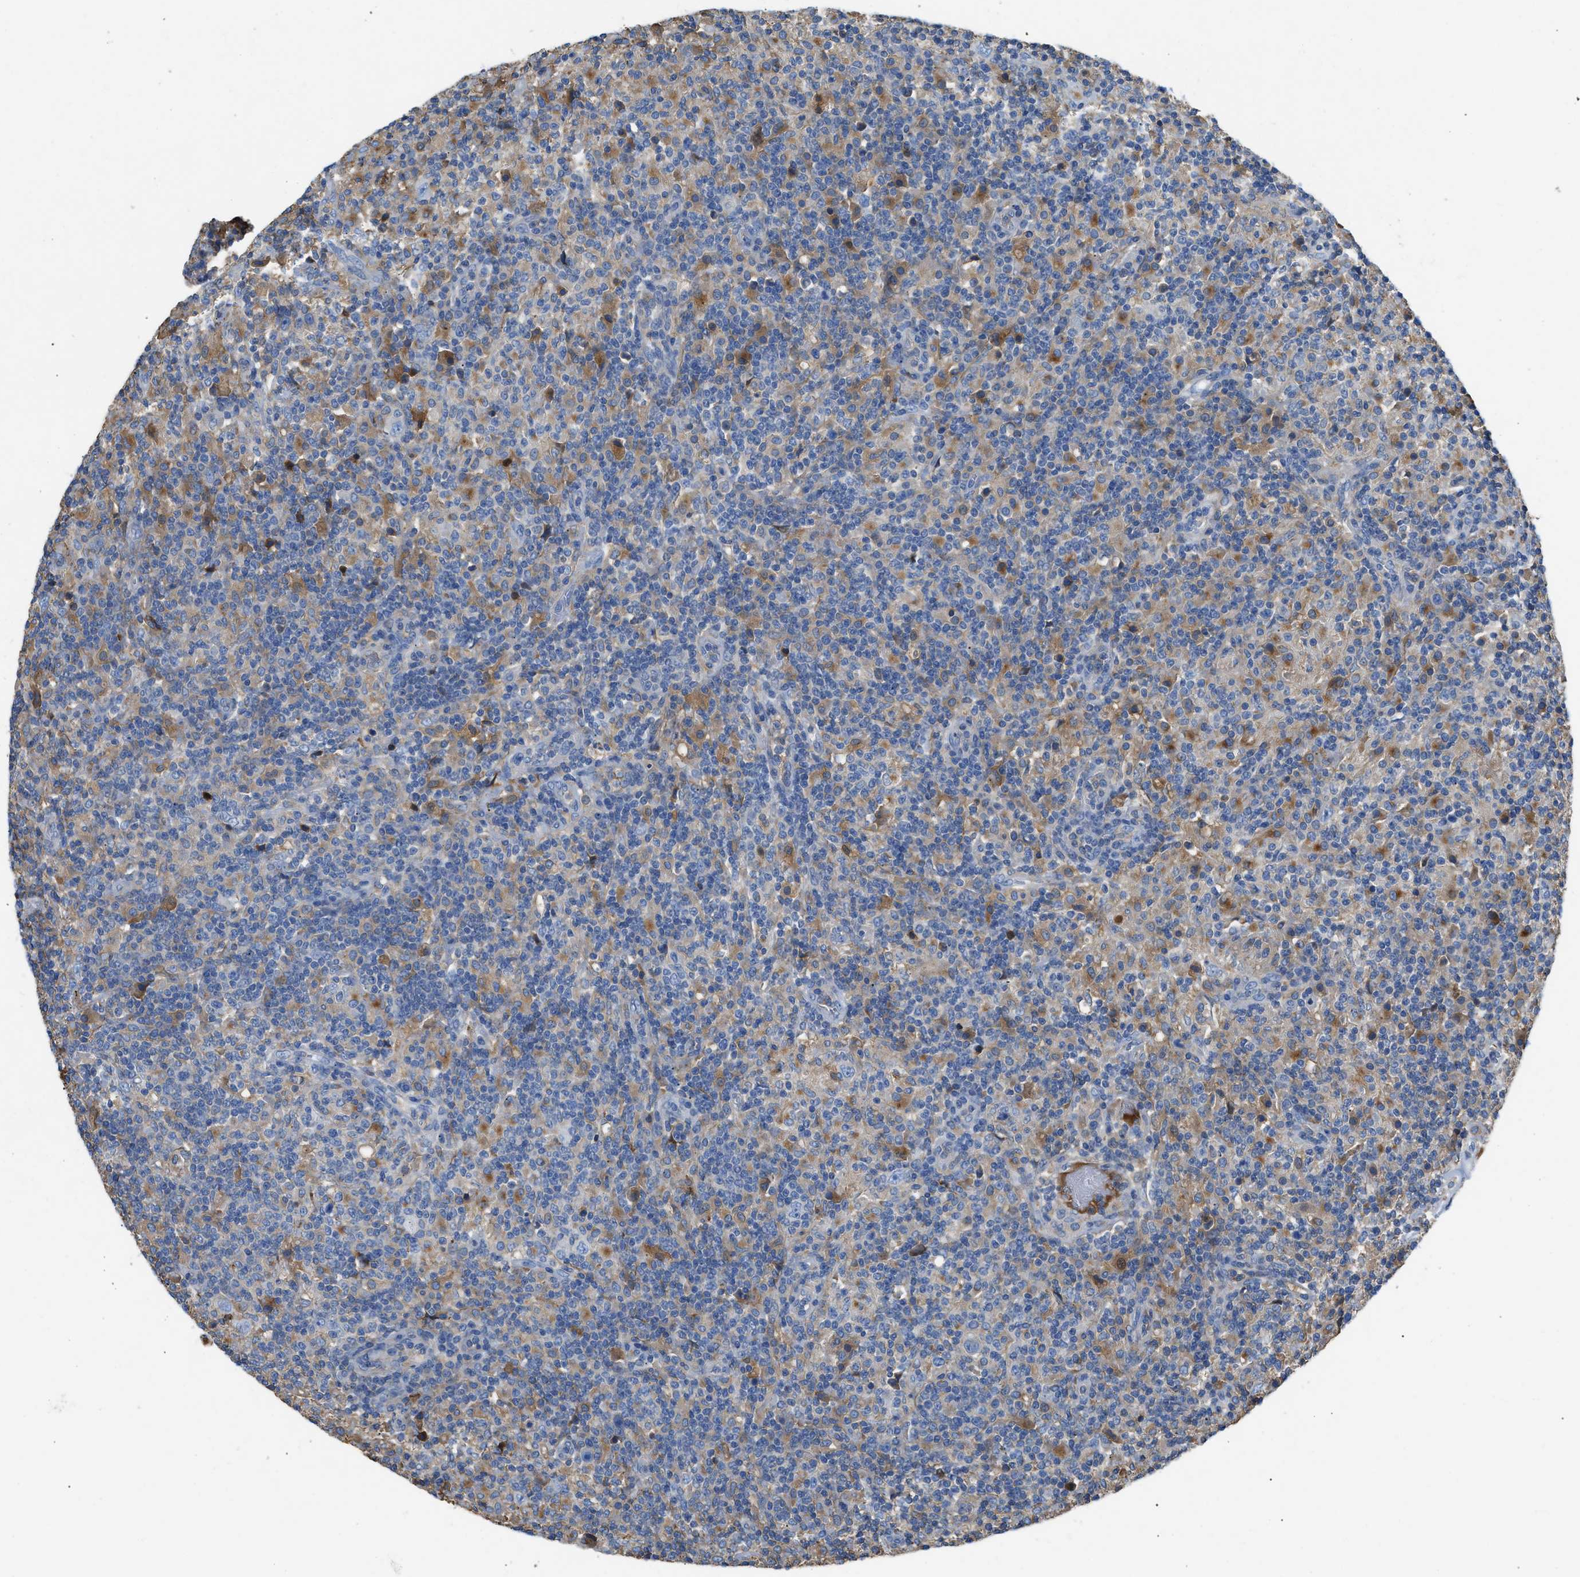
{"staining": {"intensity": "negative", "quantity": "none", "location": "none"}, "tissue": "lymphoma", "cell_type": "Tumor cells", "image_type": "cancer", "snomed": [{"axis": "morphology", "description": "Hodgkin's disease, NOS"}, {"axis": "topography", "description": "Lymph node"}], "caption": "Tumor cells show no significant expression in Hodgkin's disease.", "gene": "ATP6V0D1", "patient": {"sex": "male", "age": 70}}